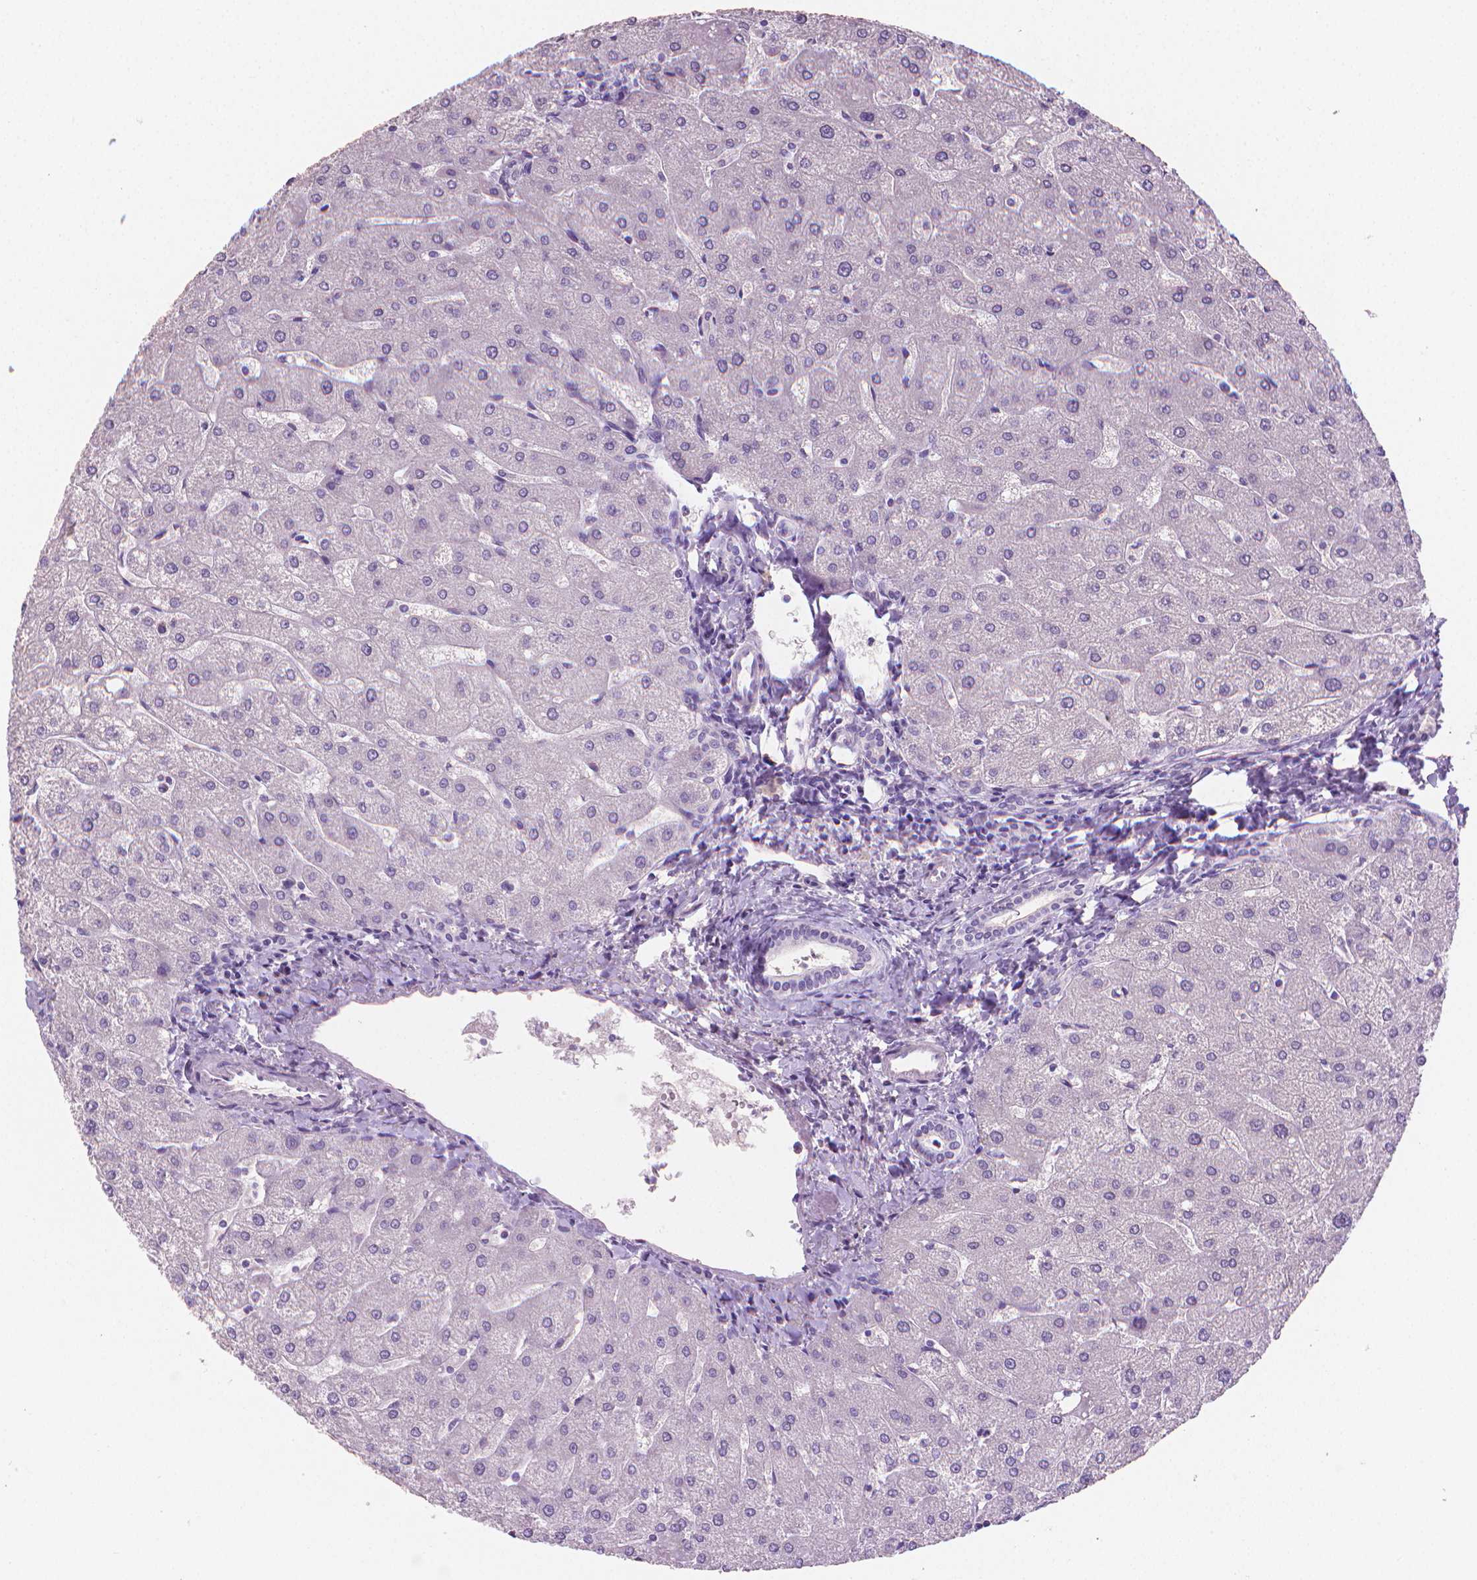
{"staining": {"intensity": "negative", "quantity": "none", "location": "none"}, "tissue": "liver", "cell_type": "Cholangiocytes", "image_type": "normal", "snomed": [{"axis": "morphology", "description": "Normal tissue, NOS"}, {"axis": "topography", "description": "Liver"}], "caption": "Immunohistochemistry photomicrograph of normal liver: human liver stained with DAB (3,3'-diaminobenzidine) shows no significant protein positivity in cholangiocytes. (Brightfield microscopy of DAB (3,3'-diaminobenzidine) immunohistochemistry (IHC) at high magnification).", "gene": "TNNI2", "patient": {"sex": "male", "age": 67}}